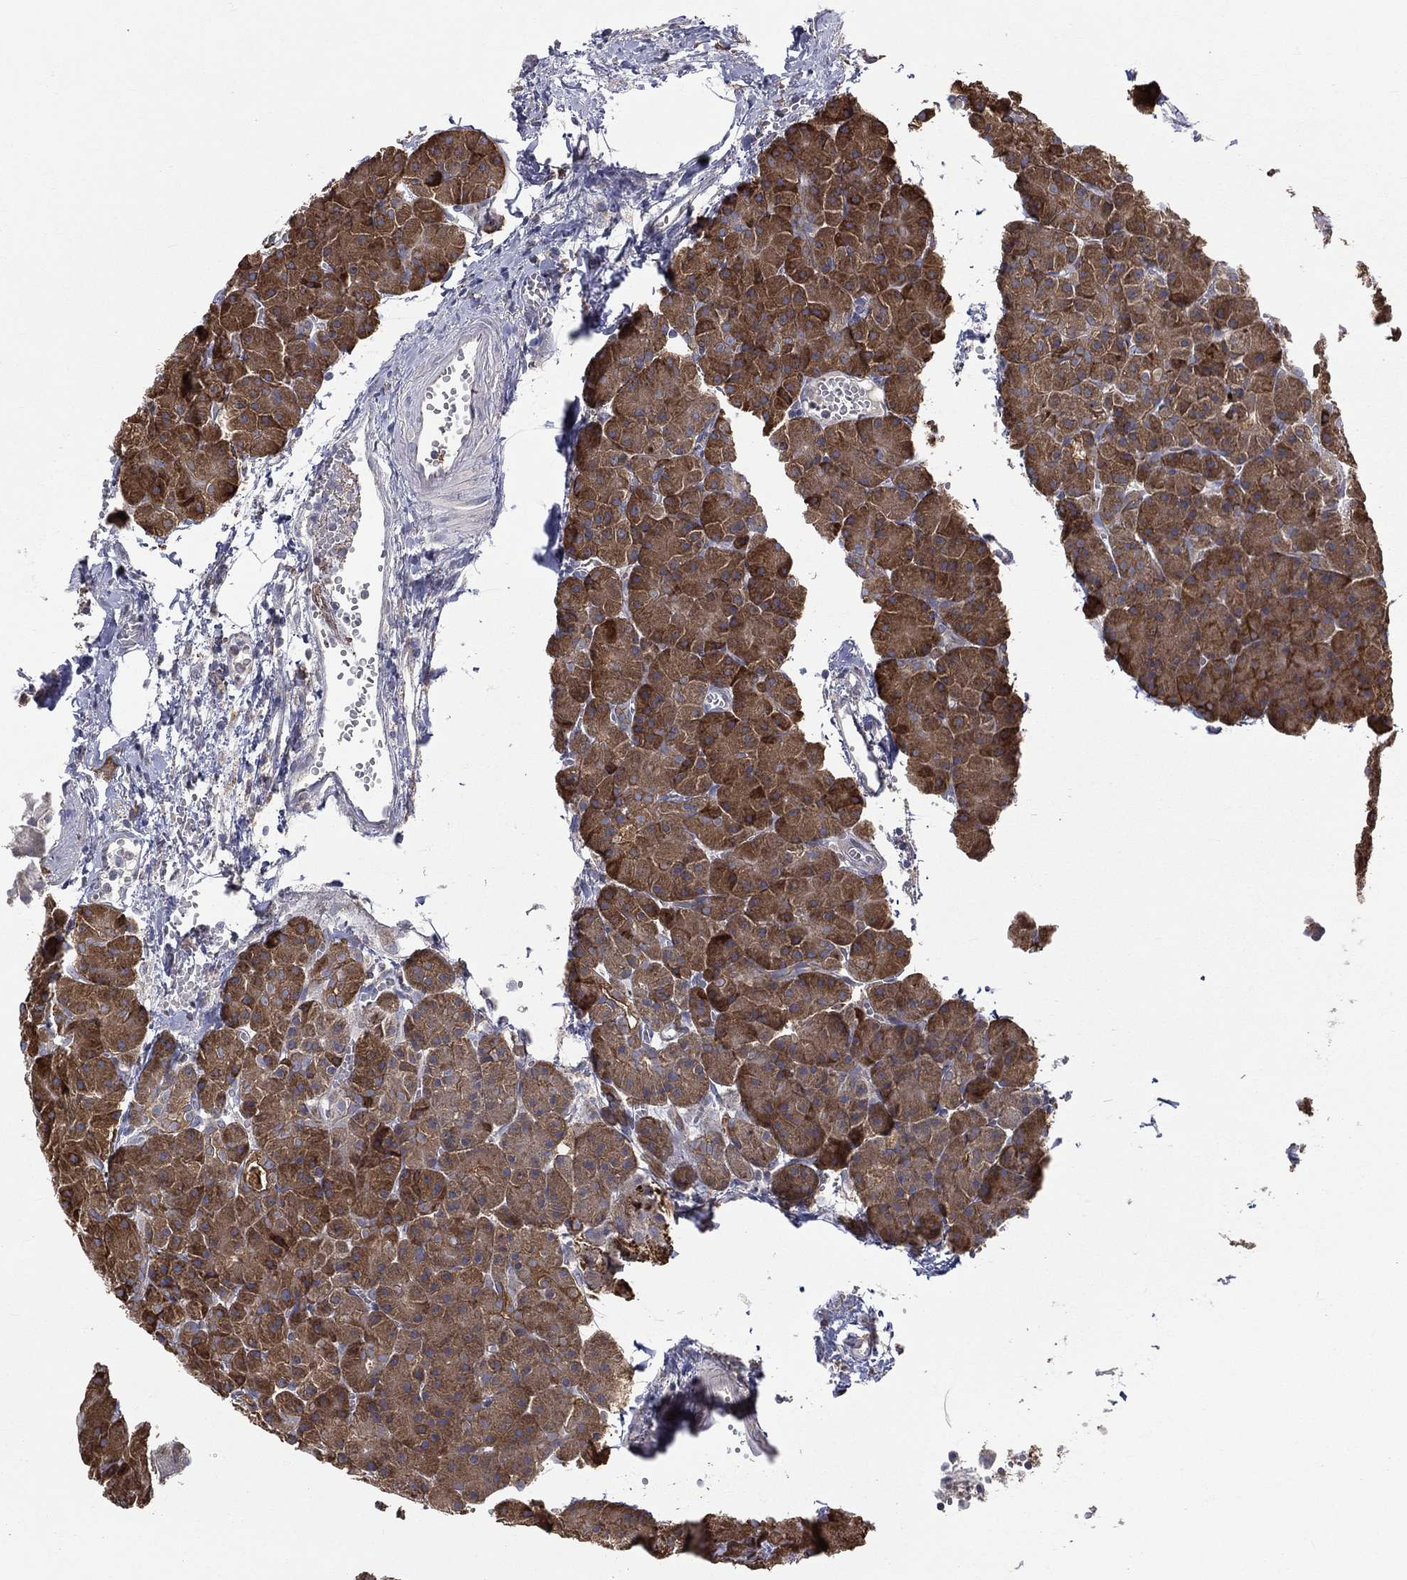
{"staining": {"intensity": "strong", "quantity": ">75%", "location": "nuclear"}, "tissue": "pancreas", "cell_type": "Exocrine glandular cells", "image_type": "normal", "snomed": [{"axis": "morphology", "description": "Normal tissue, NOS"}, {"axis": "topography", "description": "Pancreas"}], "caption": "High-magnification brightfield microscopy of unremarkable pancreas stained with DAB (3,3'-diaminobenzidine) (brown) and counterstained with hematoxylin (blue). exocrine glandular cells exhibit strong nuclear expression is seen in about>75% of cells. (DAB (3,3'-diaminobenzidine) = brown stain, brightfield microscopy at high magnification).", "gene": "C20orf96", "patient": {"sex": "male", "age": 61}}